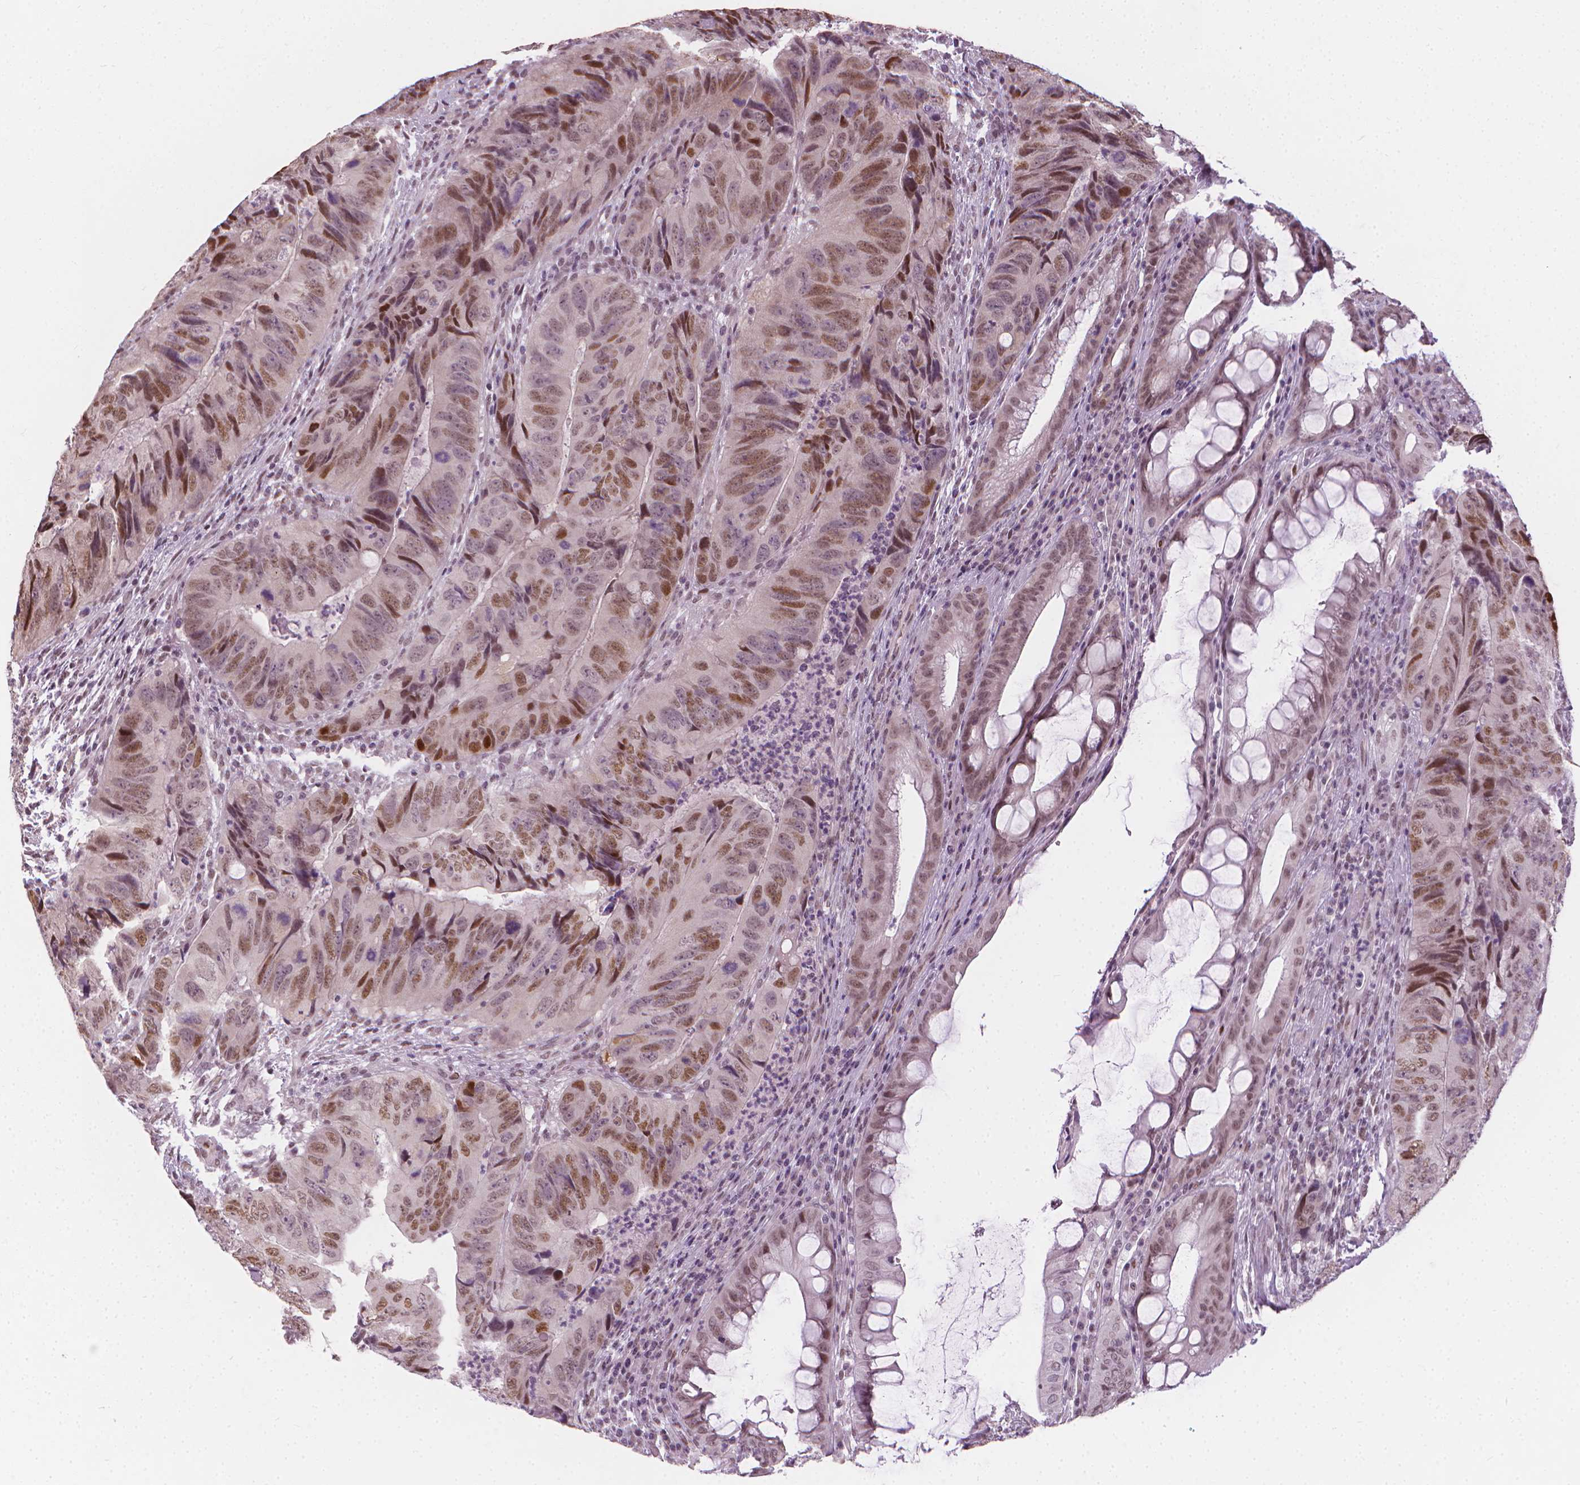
{"staining": {"intensity": "moderate", "quantity": ">75%", "location": "nuclear"}, "tissue": "colorectal cancer", "cell_type": "Tumor cells", "image_type": "cancer", "snomed": [{"axis": "morphology", "description": "Adenocarcinoma, NOS"}, {"axis": "topography", "description": "Colon"}], "caption": "Immunohistochemical staining of human colorectal cancer exhibits medium levels of moderate nuclear protein staining in about >75% of tumor cells. Nuclei are stained in blue.", "gene": "CDKN1C", "patient": {"sex": "male", "age": 79}}